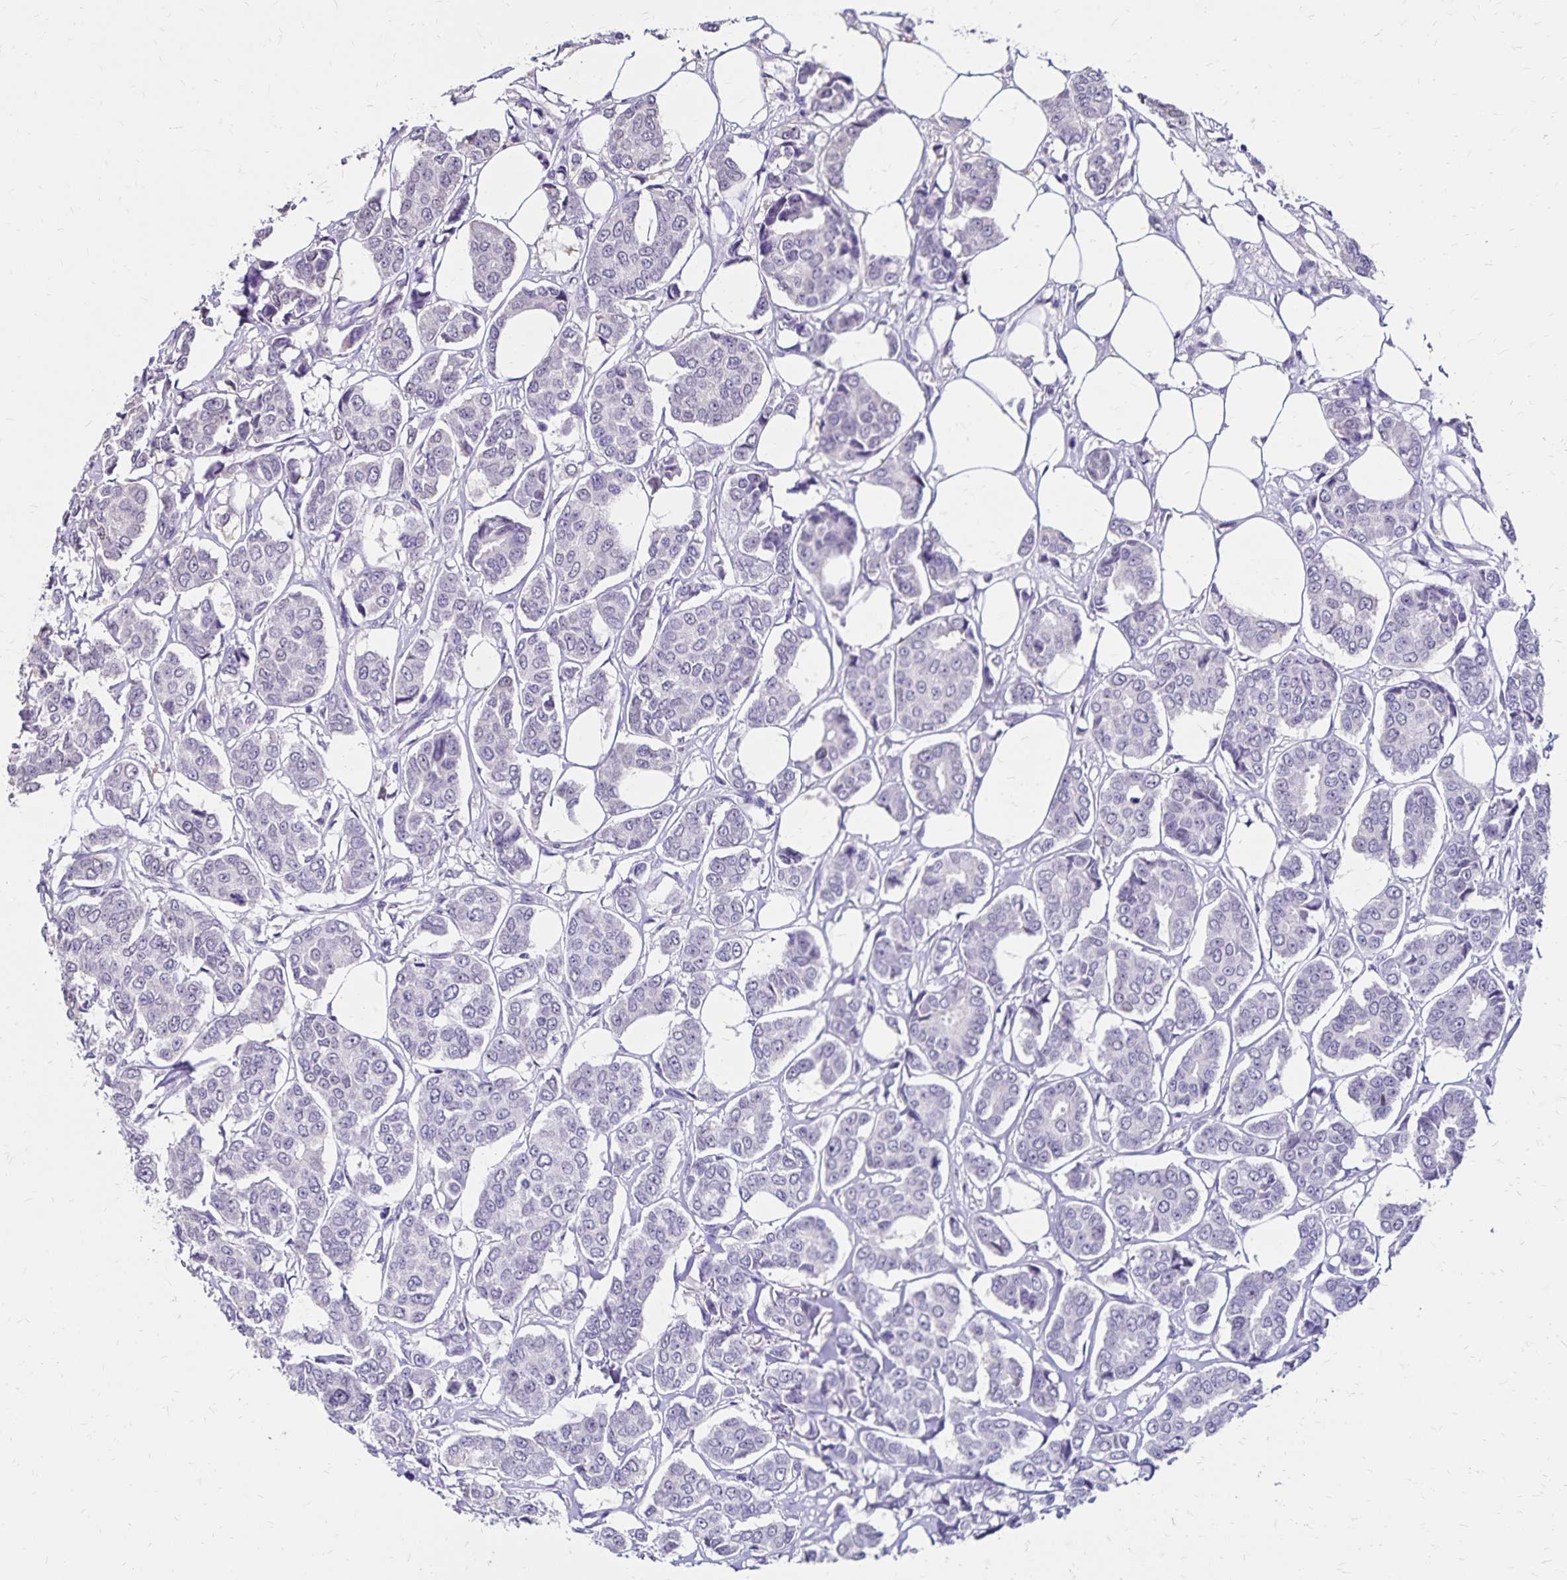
{"staining": {"intensity": "negative", "quantity": "none", "location": "none"}, "tissue": "breast cancer", "cell_type": "Tumor cells", "image_type": "cancer", "snomed": [{"axis": "morphology", "description": "Duct carcinoma"}, {"axis": "topography", "description": "Breast"}], "caption": "Immunohistochemistry (IHC) micrograph of neoplastic tissue: invasive ductal carcinoma (breast) stained with DAB (3,3'-diaminobenzidine) reveals no significant protein staining in tumor cells.", "gene": "SH3GL3", "patient": {"sex": "female", "age": 94}}